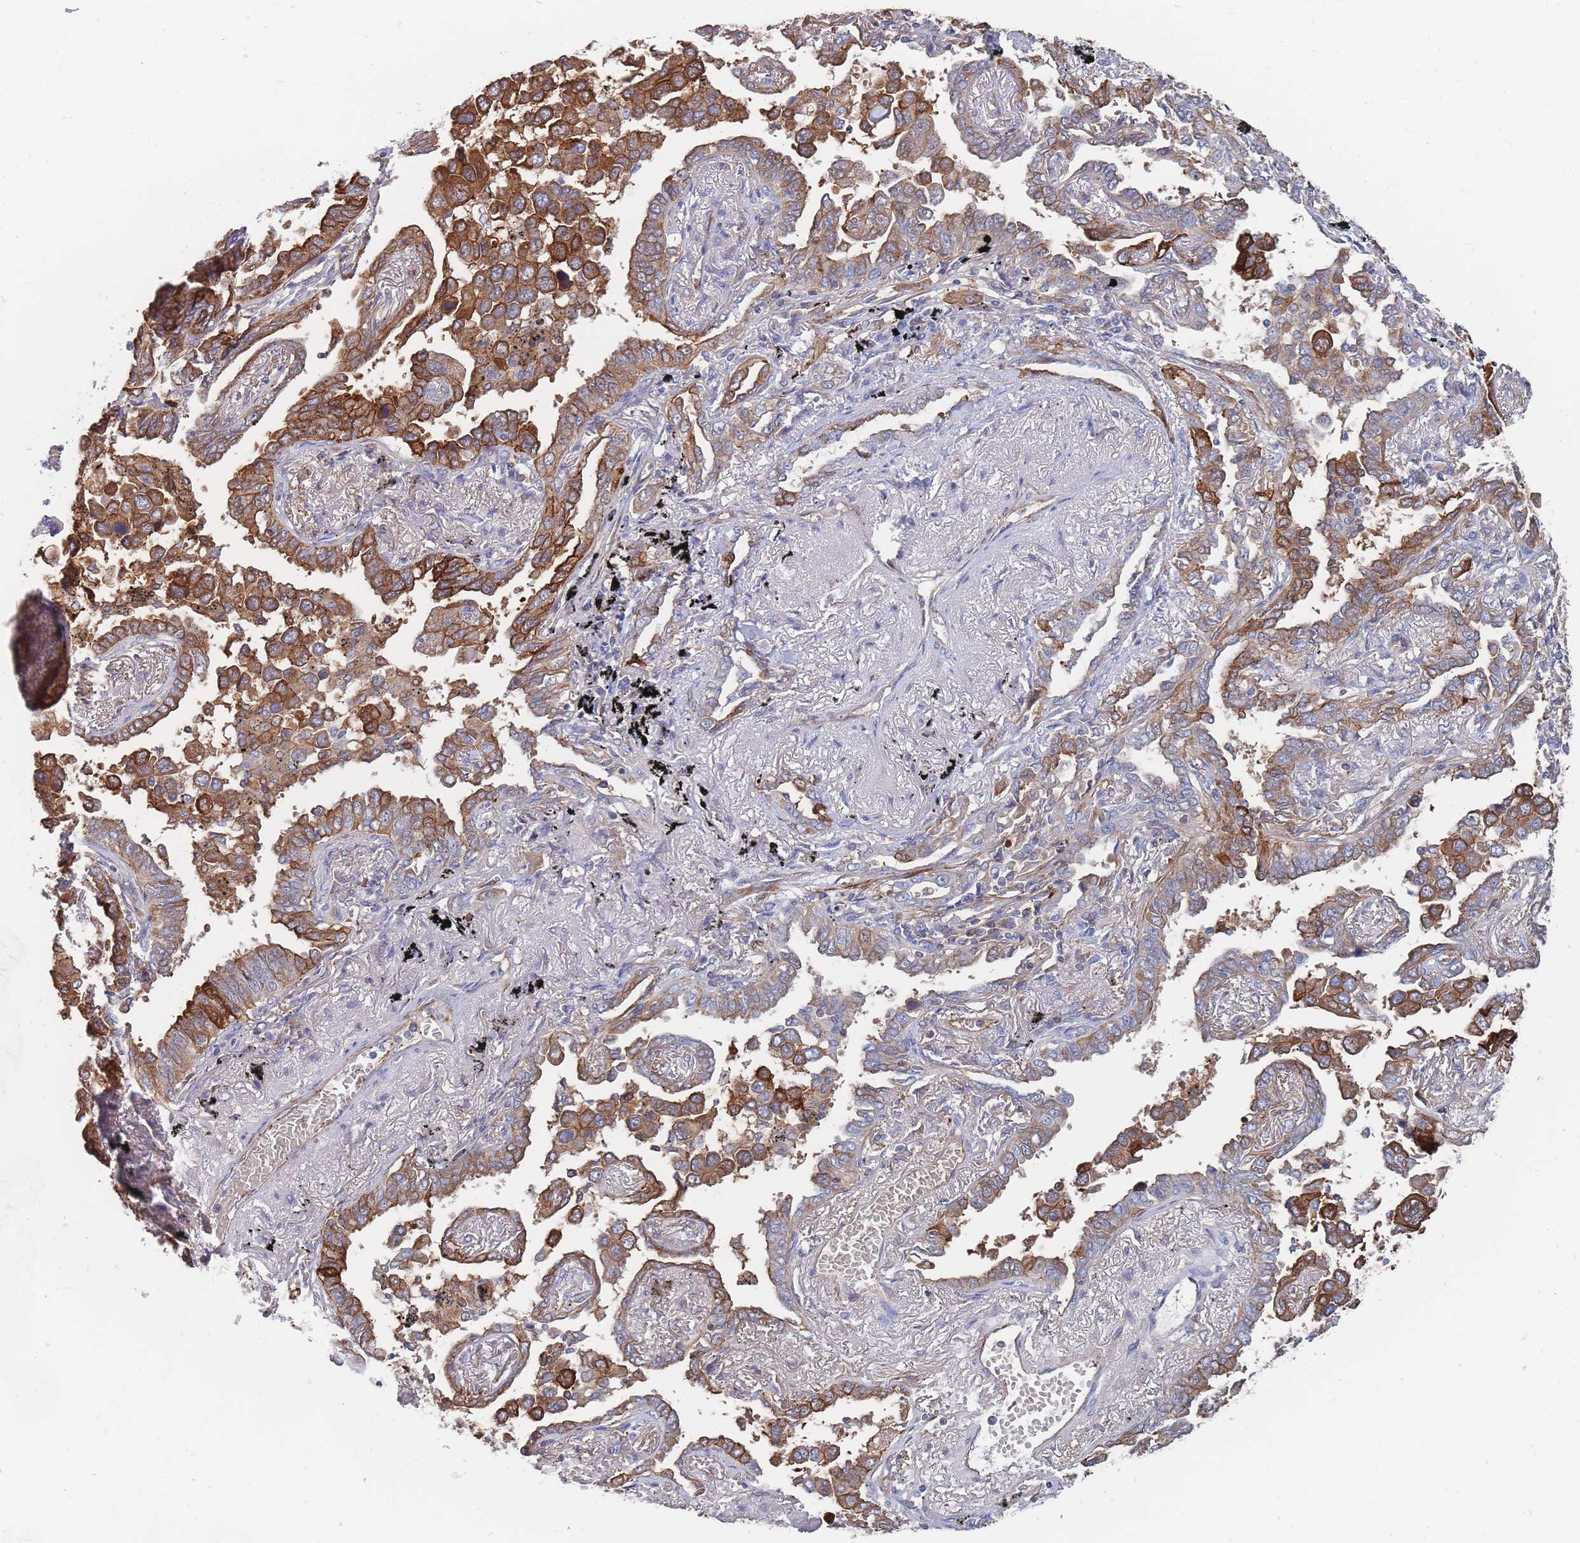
{"staining": {"intensity": "strong", "quantity": ">75%", "location": "cytoplasmic/membranous"}, "tissue": "lung cancer", "cell_type": "Tumor cells", "image_type": "cancer", "snomed": [{"axis": "morphology", "description": "Adenocarcinoma, NOS"}, {"axis": "topography", "description": "Lung"}], "caption": "A brown stain shows strong cytoplasmic/membranous expression of a protein in lung cancer (adenocarcinoma) tumor cells.", "gene": "G6PC1", "patient": {"sex": "male", "age": 67}}